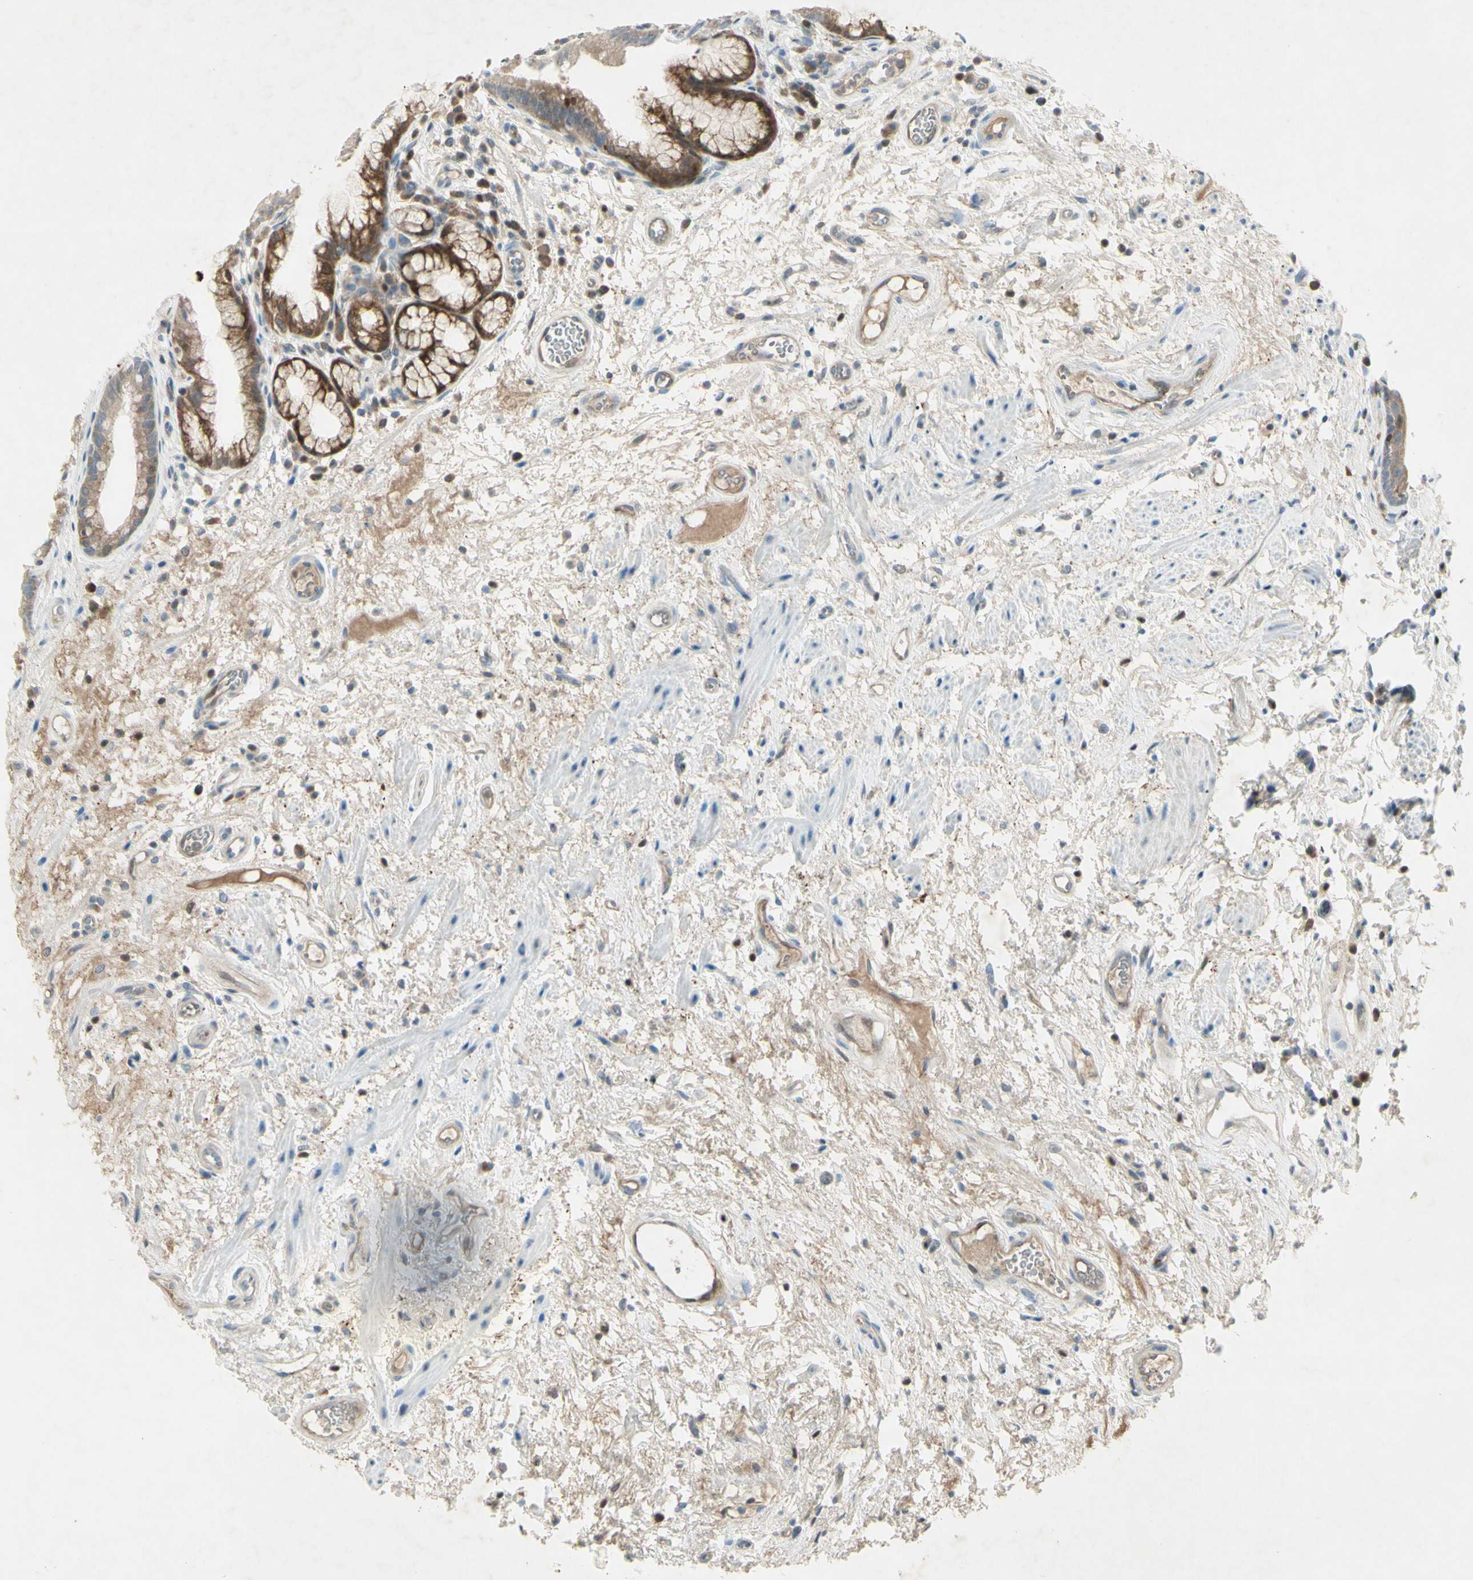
{"staining": {"intensity": "moderate", "quantity": ">75%", "location": "cytoplasmic/membranous"}, "tissue": "stomach", "cell_type": "Glandular cells", "image_type": "normal", "snomed": [{"axis": "morphology", "description": "Normal tissue, NOS"}, {"axis": "topography", "description": "Stomach, upper"}], "caption": "The micrograph reveals a brown stain indicating the presence of a protein in the cytoplasmic/membranous of glandular cells in stomach.", "gene": "C1orf159", "patient": {"sex": "male", "age": 72}}